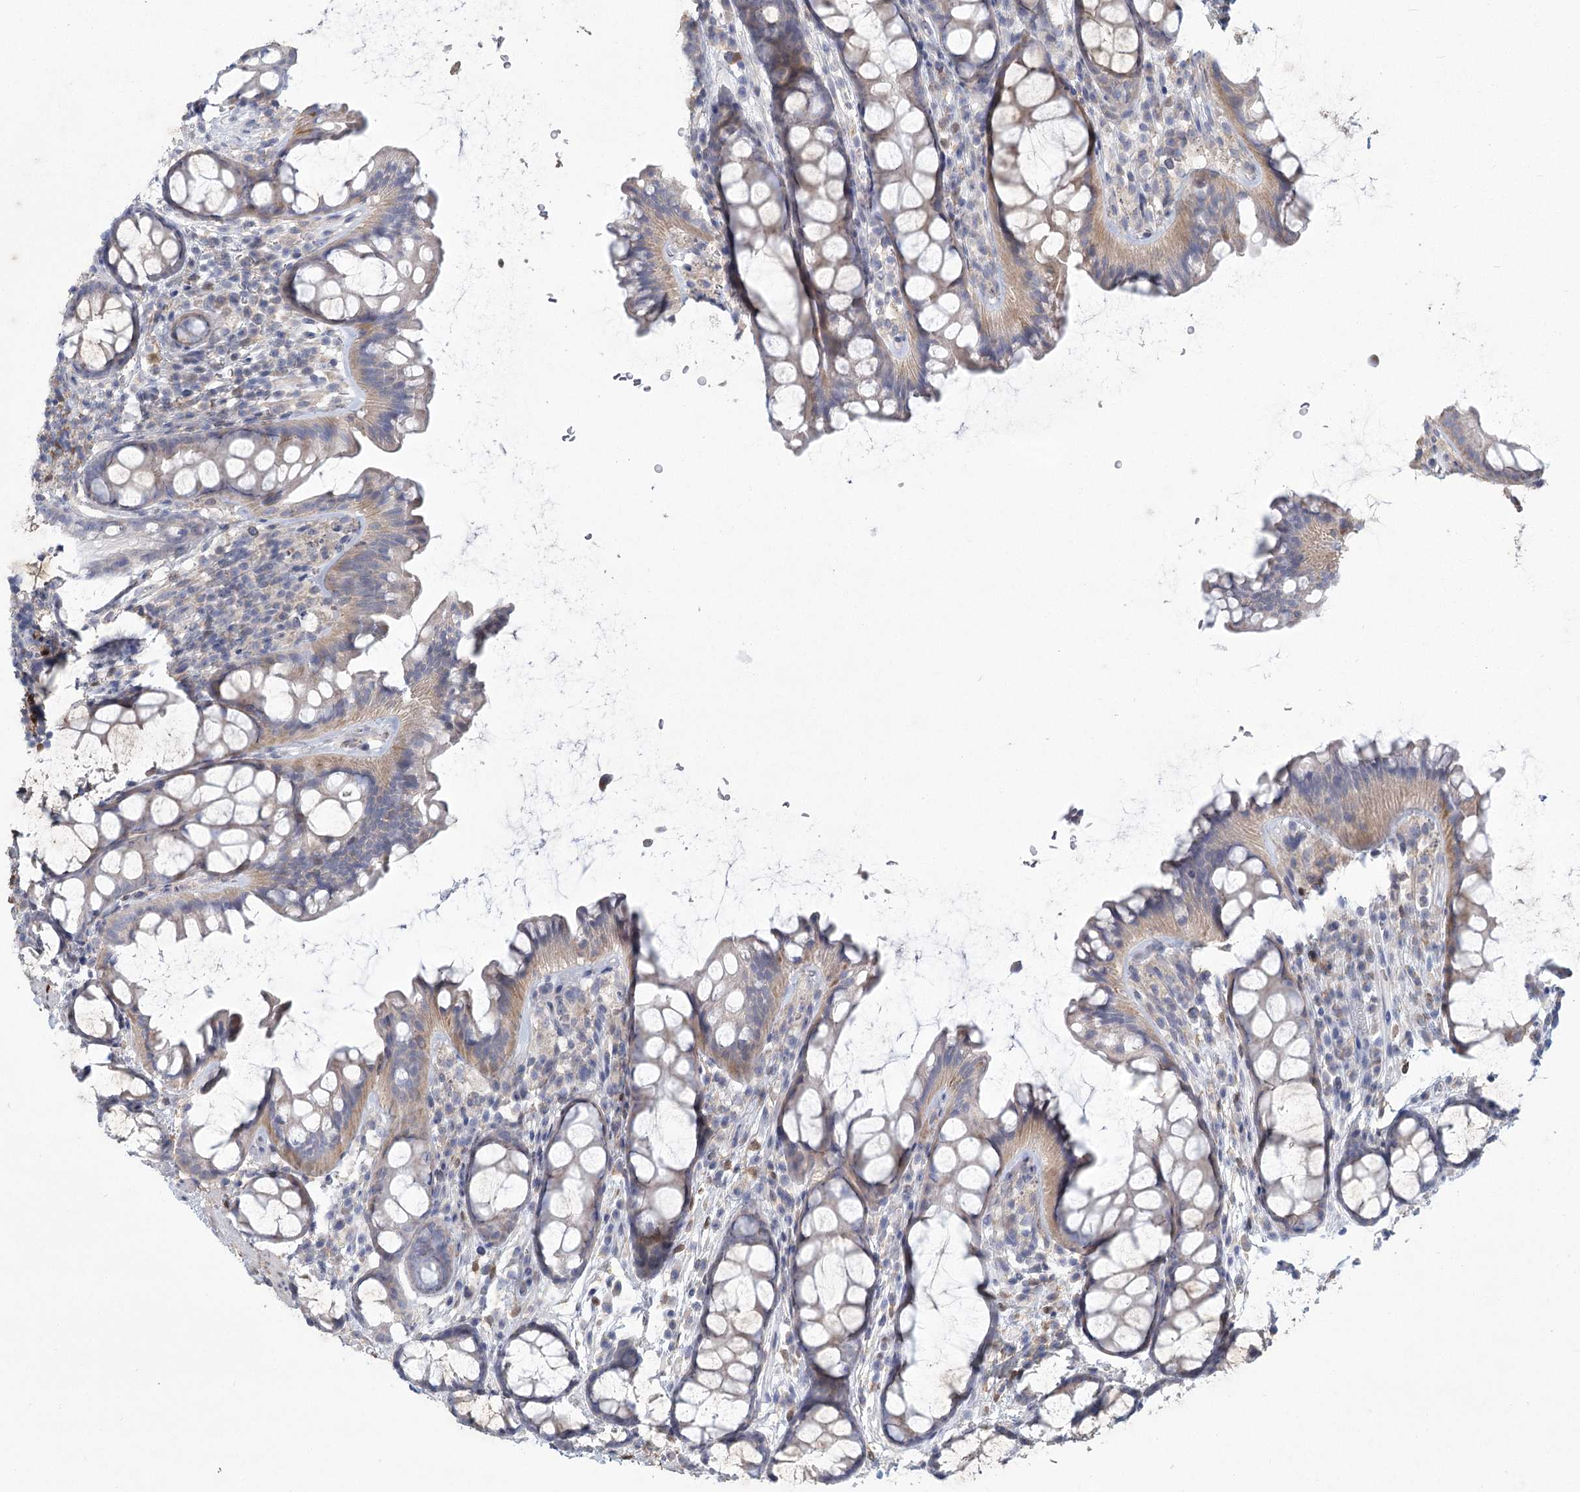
{"staining": {"intensity": "weak", "quantity": ">75%", "location": "cytoplasmic/membranous"}, "tissue": "colon", "cell_type": "Endothelial cells", "image_type": "normal", "snomed": [{"axis": "morphology", "description": "Normal tissue, NOS"}, {"axis": "topography", "description": "Colon"}], "caption": "A high-resolution photomicrograph shows immunohistochemistry staining of unremarkable colon, which shows weak cytoplasmic/membranous staining in approximately >75% of endothelial cells.", "gene": "CNTLN", "patient": {"sex": "female", "age": 82}}